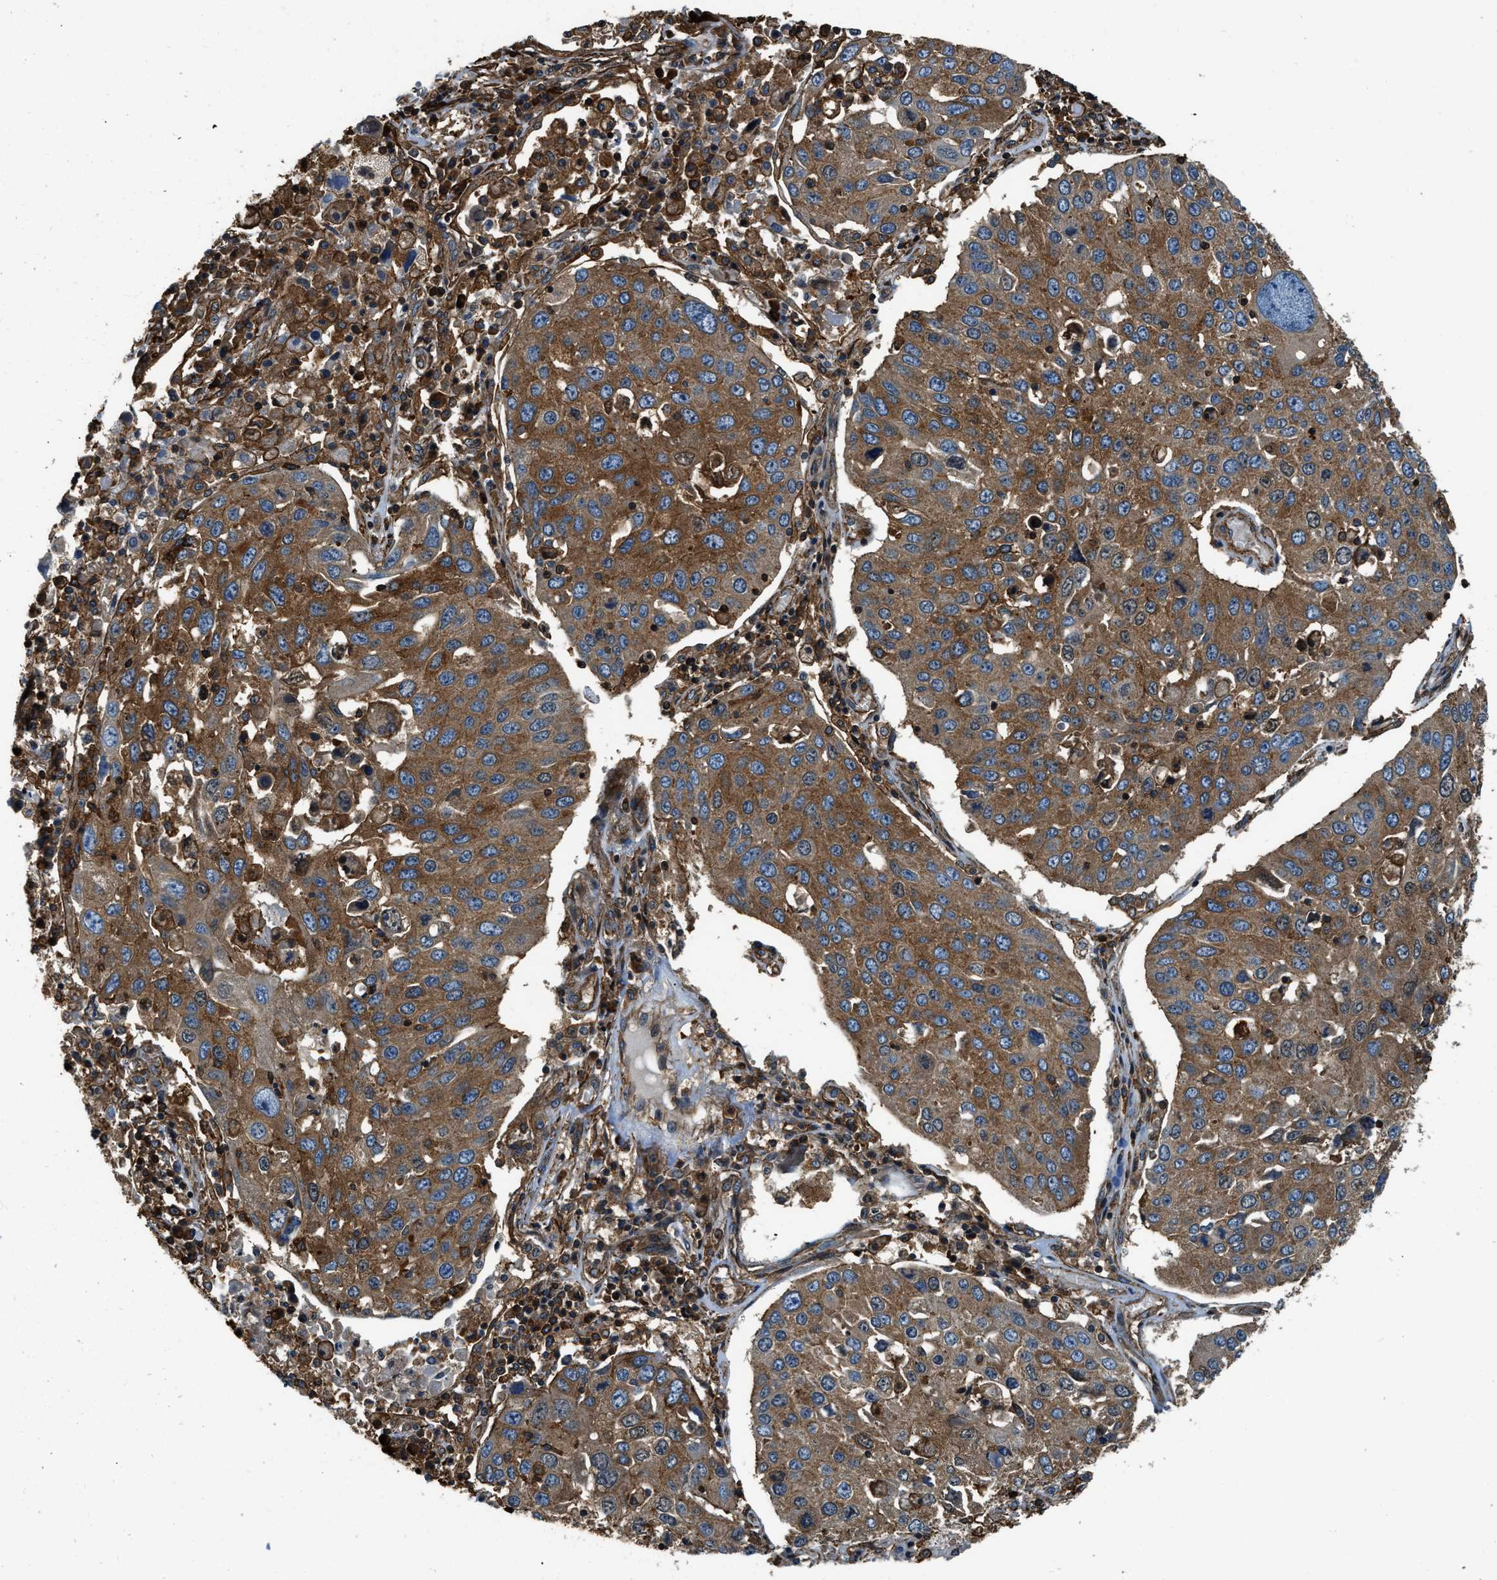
{"staining": {"intensity": "strong", "quantity": ">75%", "location": "cytoplasmic/membranous"}, "tissue": "lung cancer", "cell_type": "Tumor cells", "image_type": "cancer", "snomed": [{"axis": "morphology", "description": "Squamous cell carcinoma, NOS"}, {"axis": "topography", "description": "Lung"}], "caption": "Brown immunohistochemical staining in human lung cancer exhibits strong cytoplasmic/membranous positivity in approximately >75% of tumor cells.", "gene": "YARS1", "patient": {"sex": "male", "age": 65}}